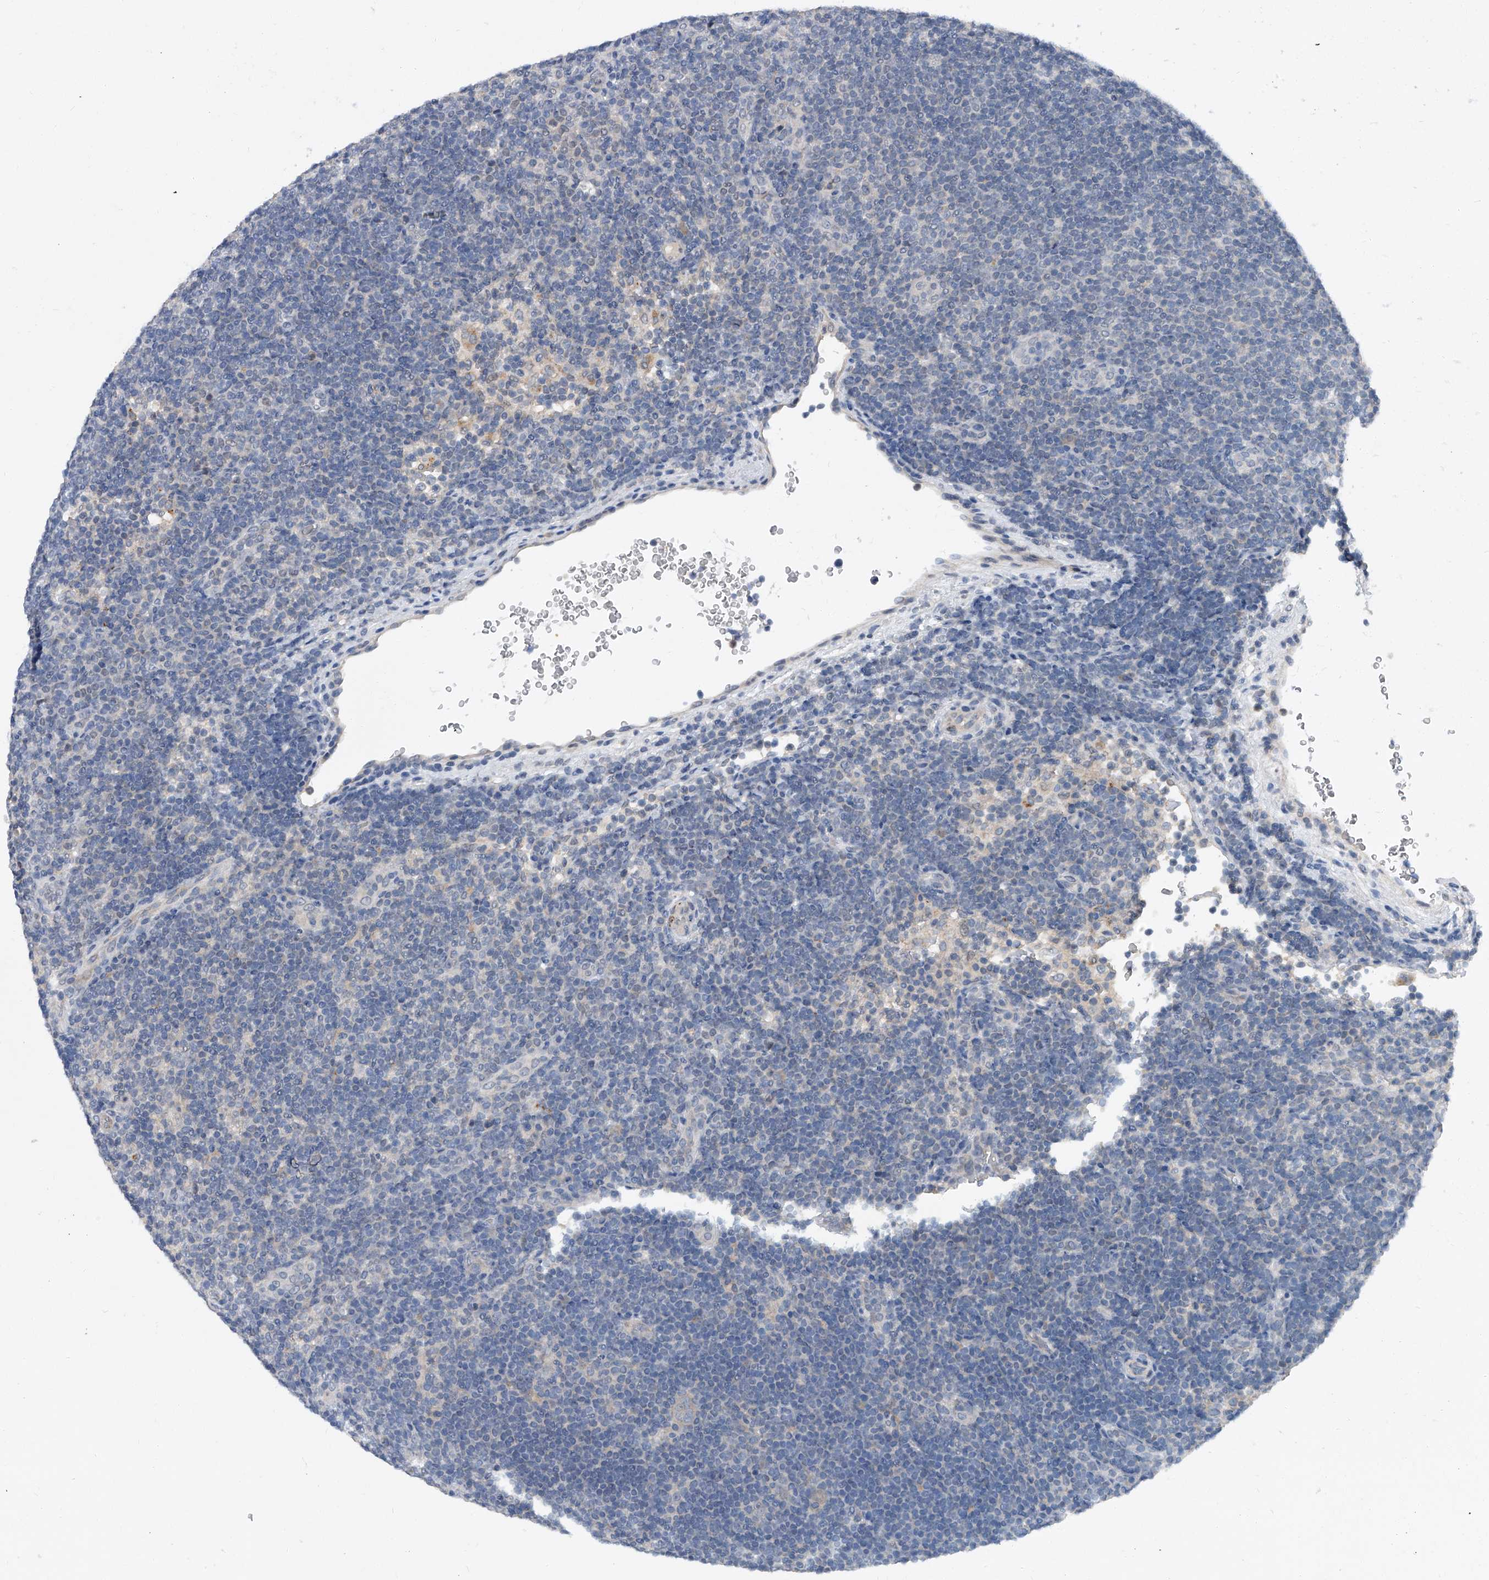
{"staining": {"intensity": "negative", "quantity": "none", "location": "none"}, "tissue": "lymphoma", "cell_type": "Tumor cells", "image_type": "cancer", "snomed": [{"axis": "morphology", "description": "Hodgkin's disease, NOS"}, {"axis": "topography", "description": "Lymph node"}], "caption": "Image shows no significant protein expression in tumor cells of lymphoma.", "gene": "JAG2", "patient": {"sex": "female", "age": 57}}